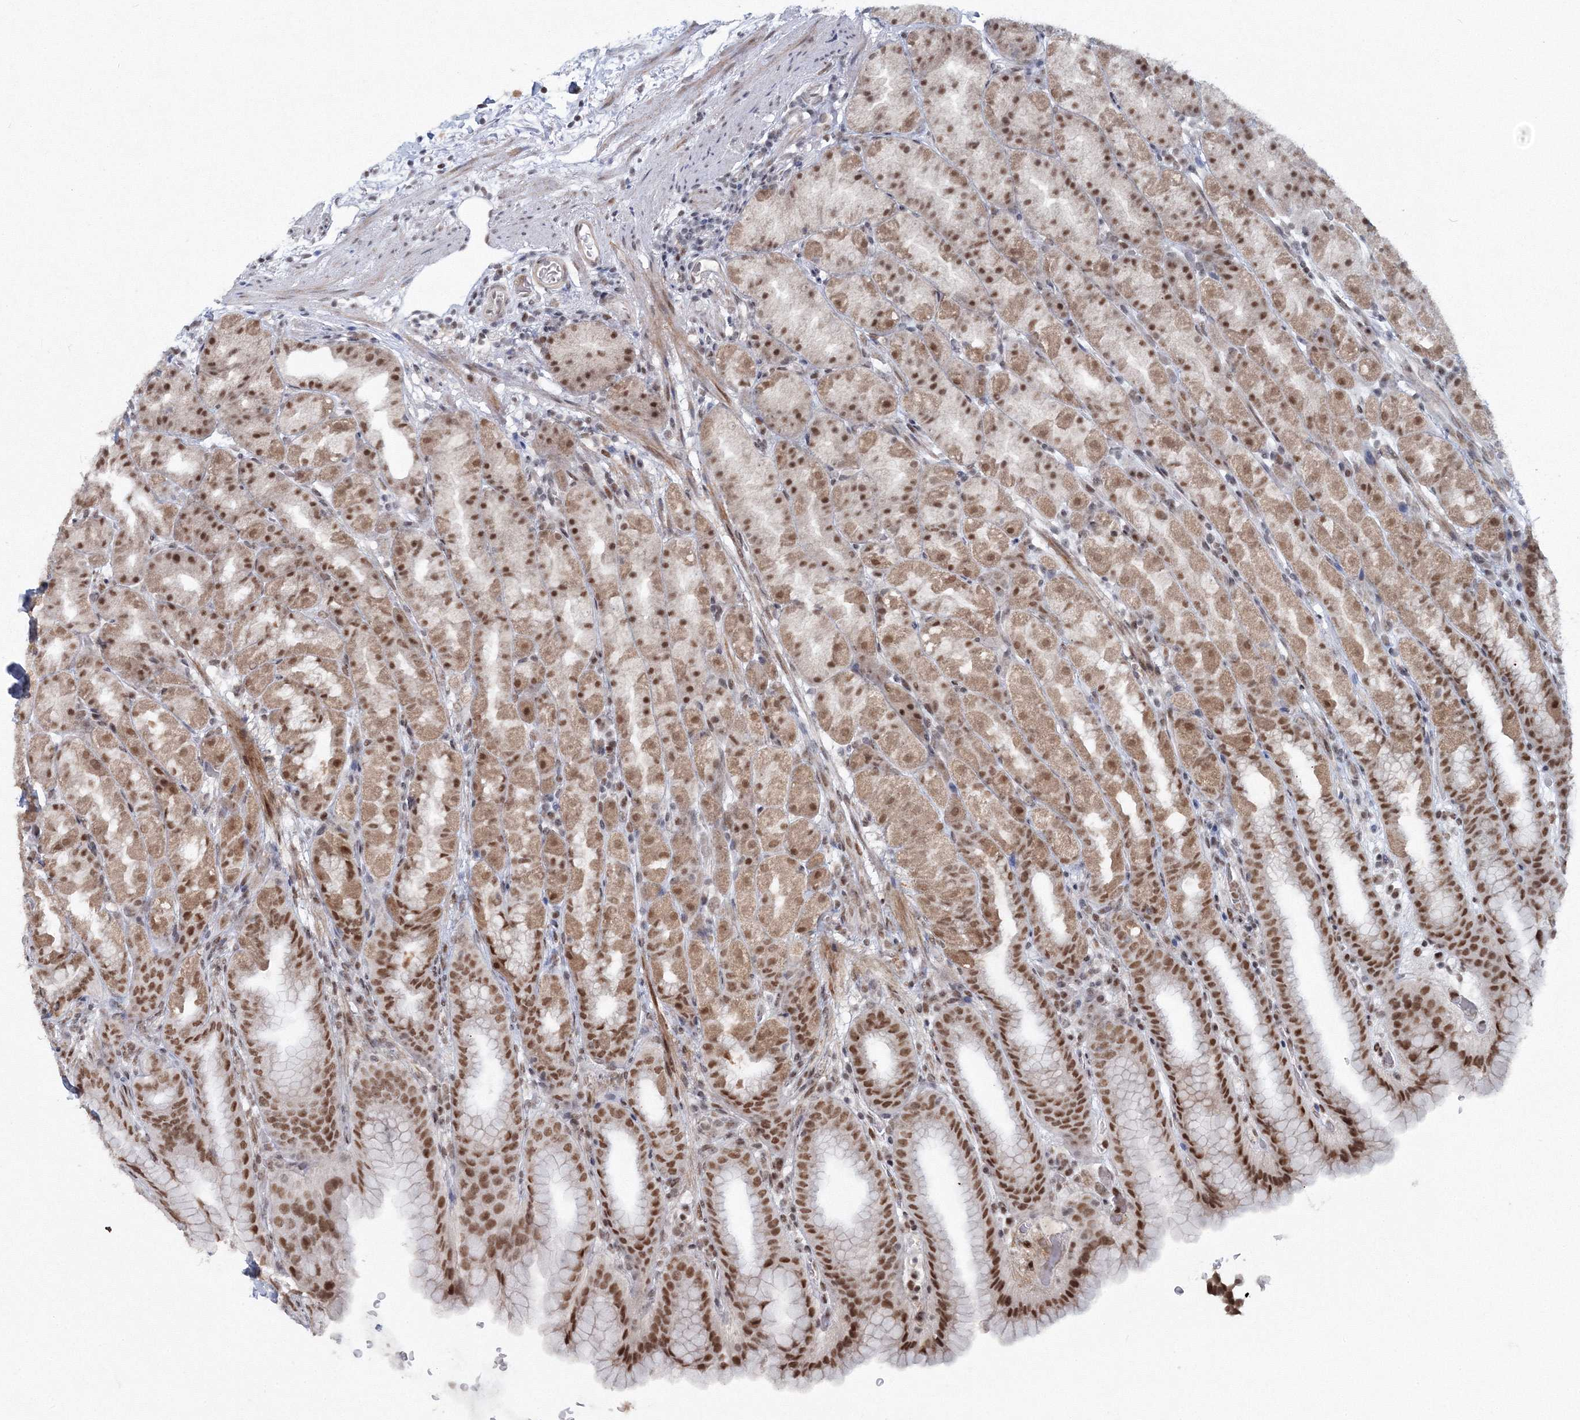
{"staining": {"intensity": "moderate", "quantity": ">75%", "location": "cytoplasmic/membranous,nuclear"}, "tissue": "stomach", "cell_type": "Glandular cells", "image_type": "normal", "snomed": [{"axis": "morphology", "description": "Normal tissue, NOS"}, {"axis": "topography", "description": "Stomach, upper"}], "caption": "Protein expression analysis of benign human stomach reveals moderate cytoplasmic/membranous,nuclear expression in approximately >75% of glandular cells. The staining is performed using DAB brown chromogen to label protein expression. The nuclei are counter-stained blue using hematoxylin.", "gene": "C3orf33", "patient": {"sex": "male", "age": 68}}